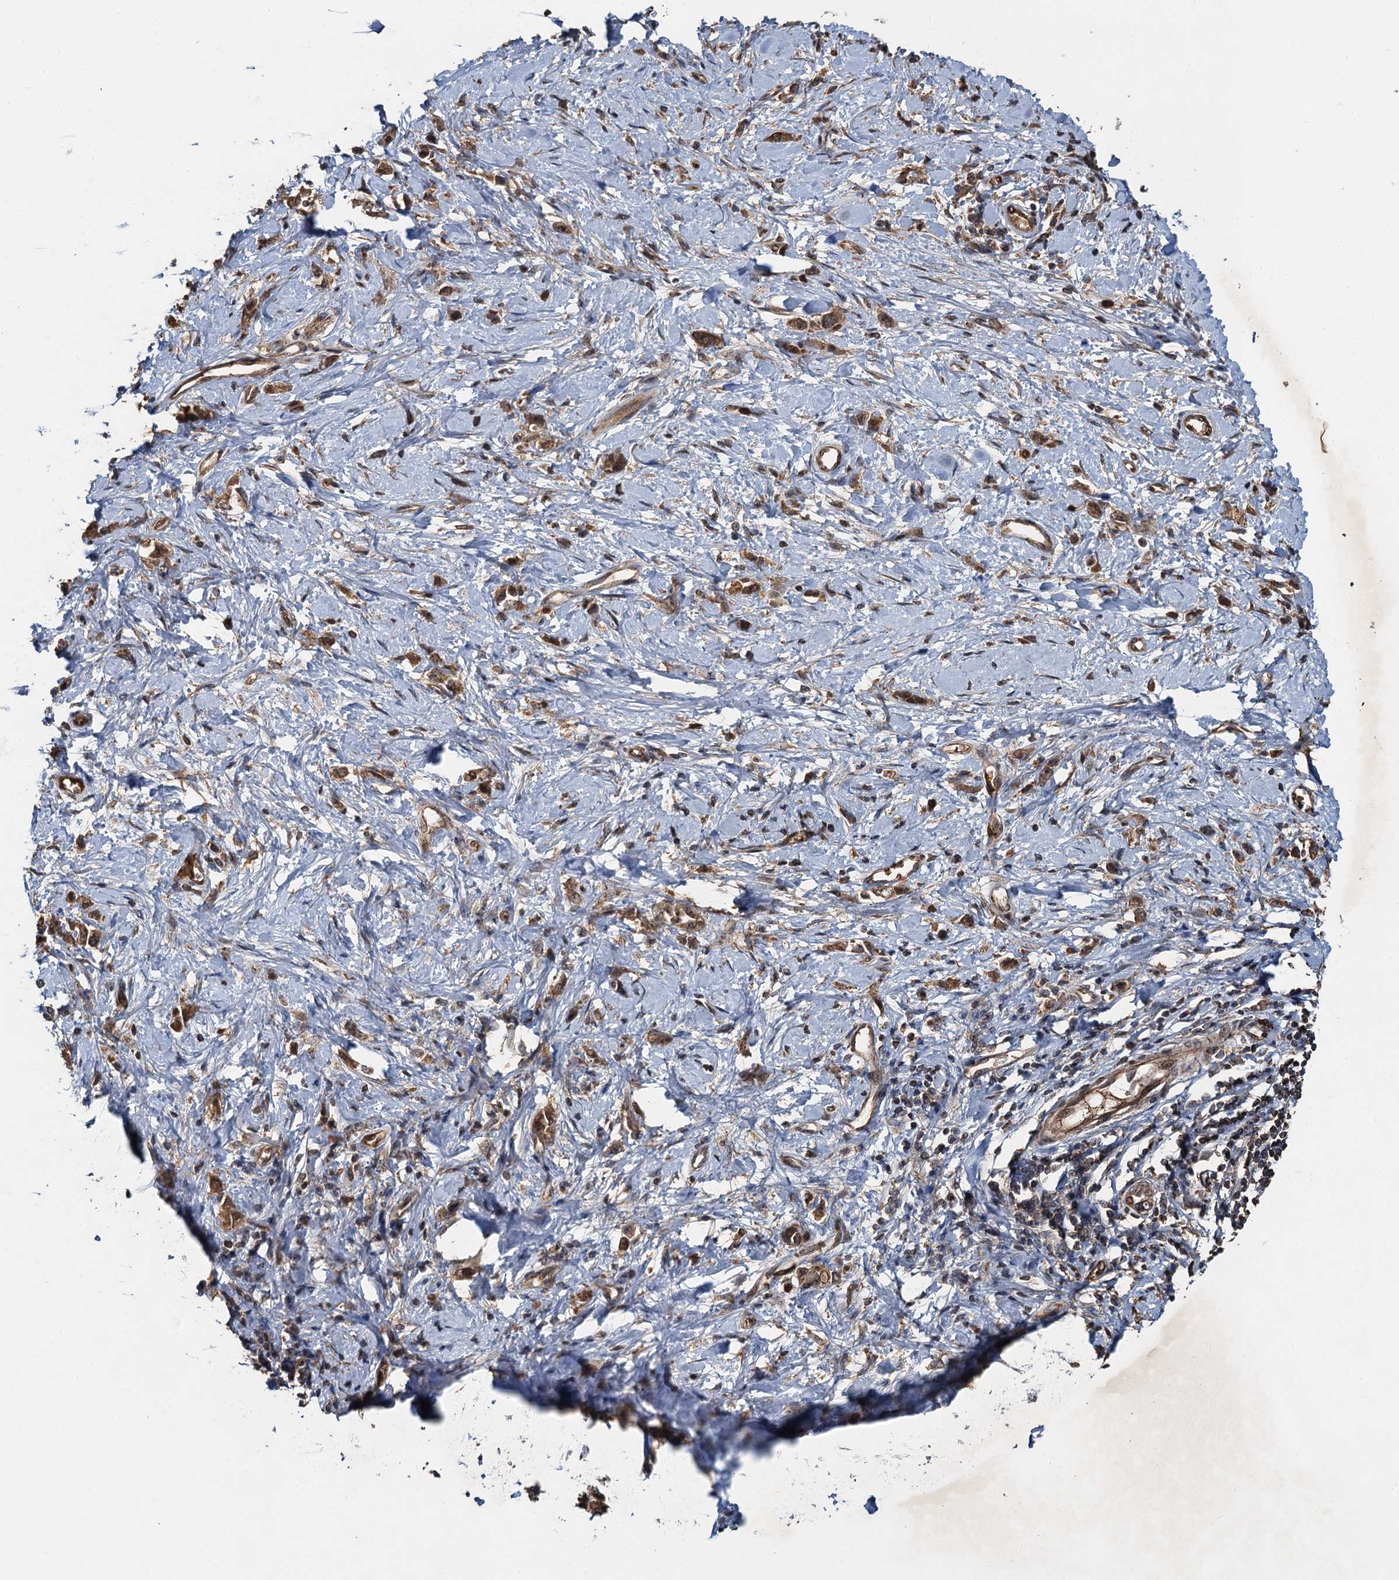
{"staining": {"intensity": "moderate", "quantity": ">75%", "location": "cytoplasmic/membranous"}, "tissue": "stomach cancer", "cell_type": "Tumor cells", "image_type": "cancer", "snomed": [{"axis": "morphology", "description": "Adenocarcinoma, NOS"}, {"axis": "topography", "description": "Stomach"}], "caption": "This is an image of immunohistochemistry (IHC) staining of stomach cancer (adenocarcinoma), which shows moderate staining in the cytoplasmic/membranous of tumor cells.", "gene": "SNX32", "patient": {"sex": "female", "age": 76}}